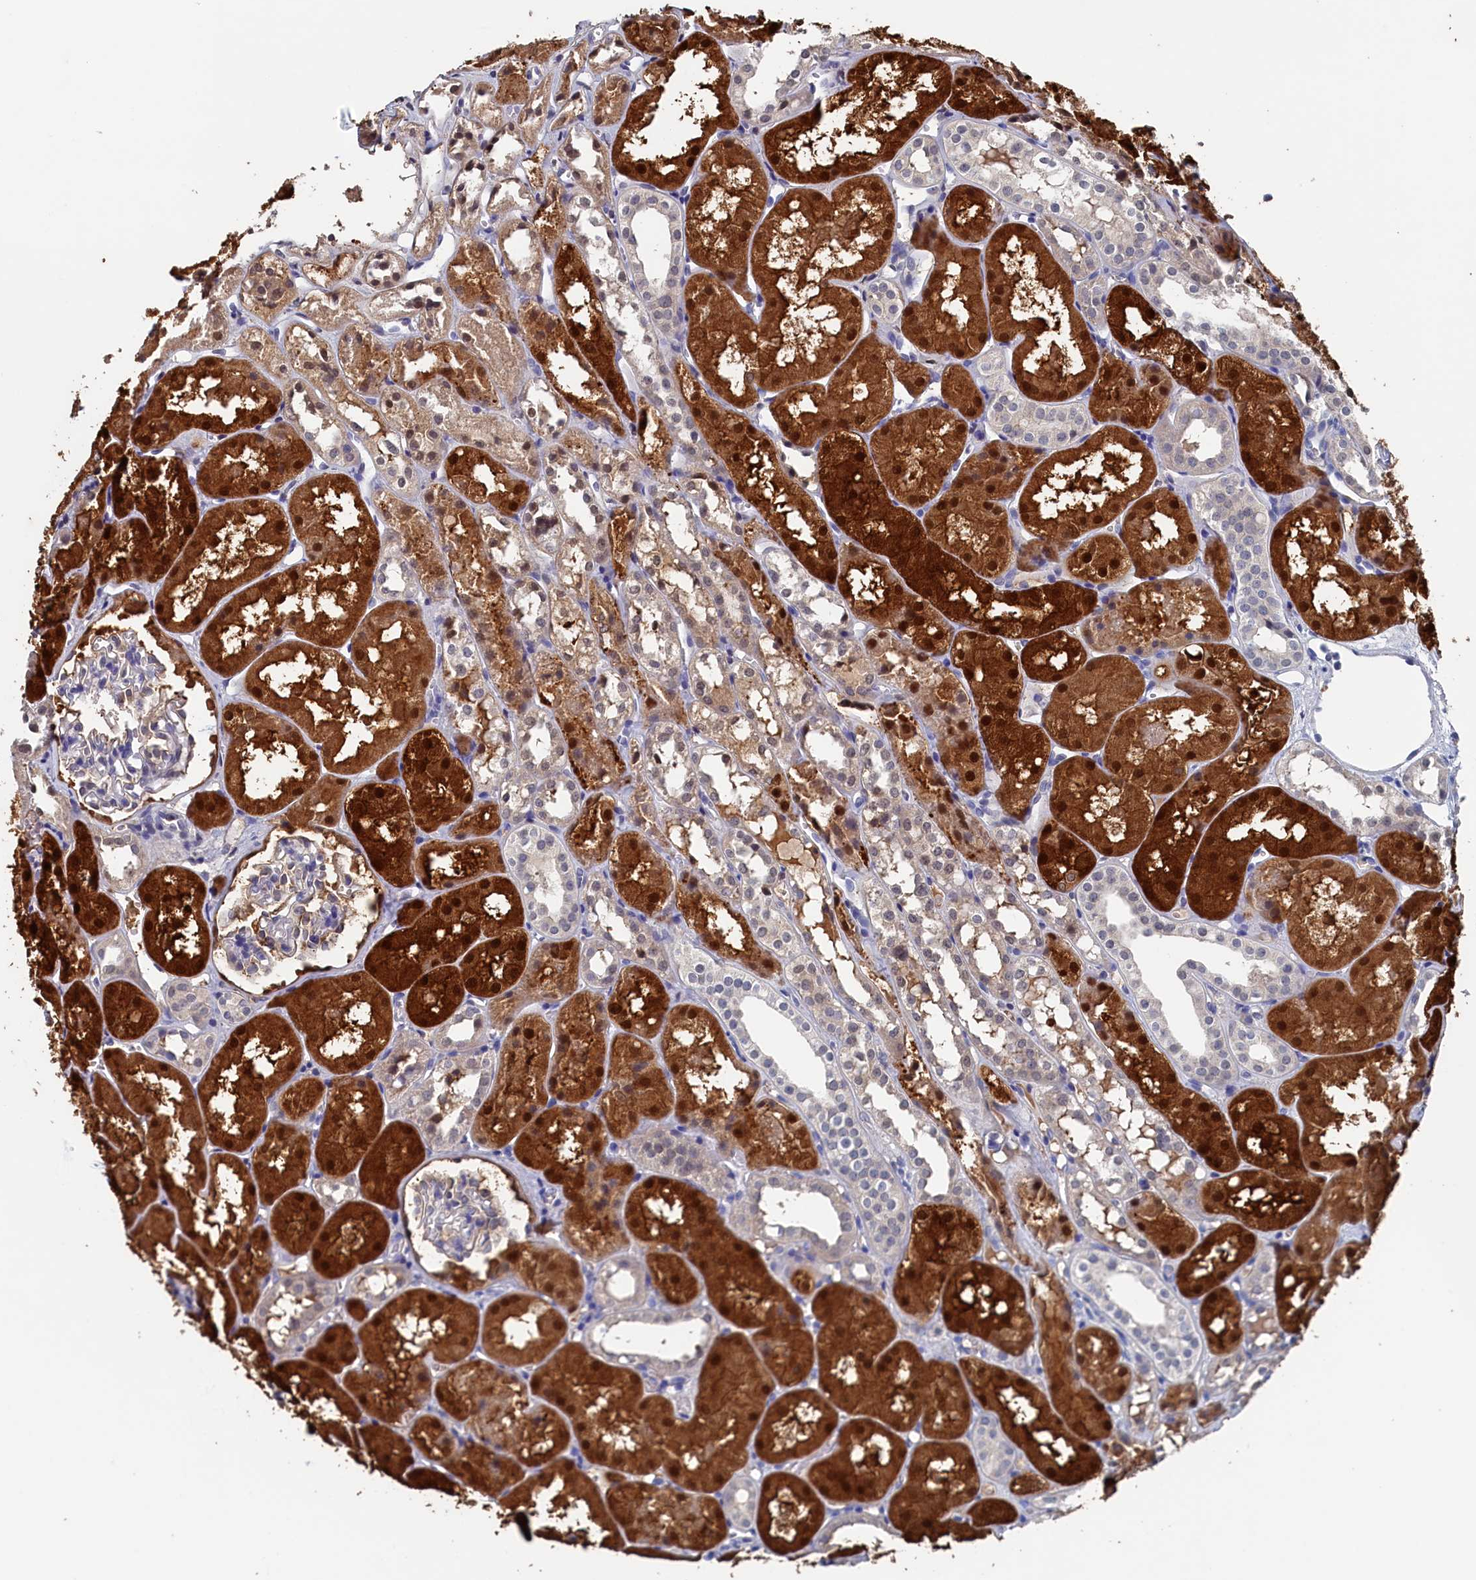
{"staining": {"intensity": "negative", "quantity": "none", "location": "none"}, "tissue": "kidney", "cell_type": "Cells in glomeruli", "image_type": "normal", "snomed": [{"axis": "morphology", "description": "Normal tissue, NOS"}, {"axis": "topography", "description": "Kidney"}], "caption": "Protein analysis of normal kidney reveals no significant positivity in cells in glomeruli. (DAB IHC with hematoxylin counter stain).", "gene": "C11orf54", "patient": {"sex": "male", "age": 16}}